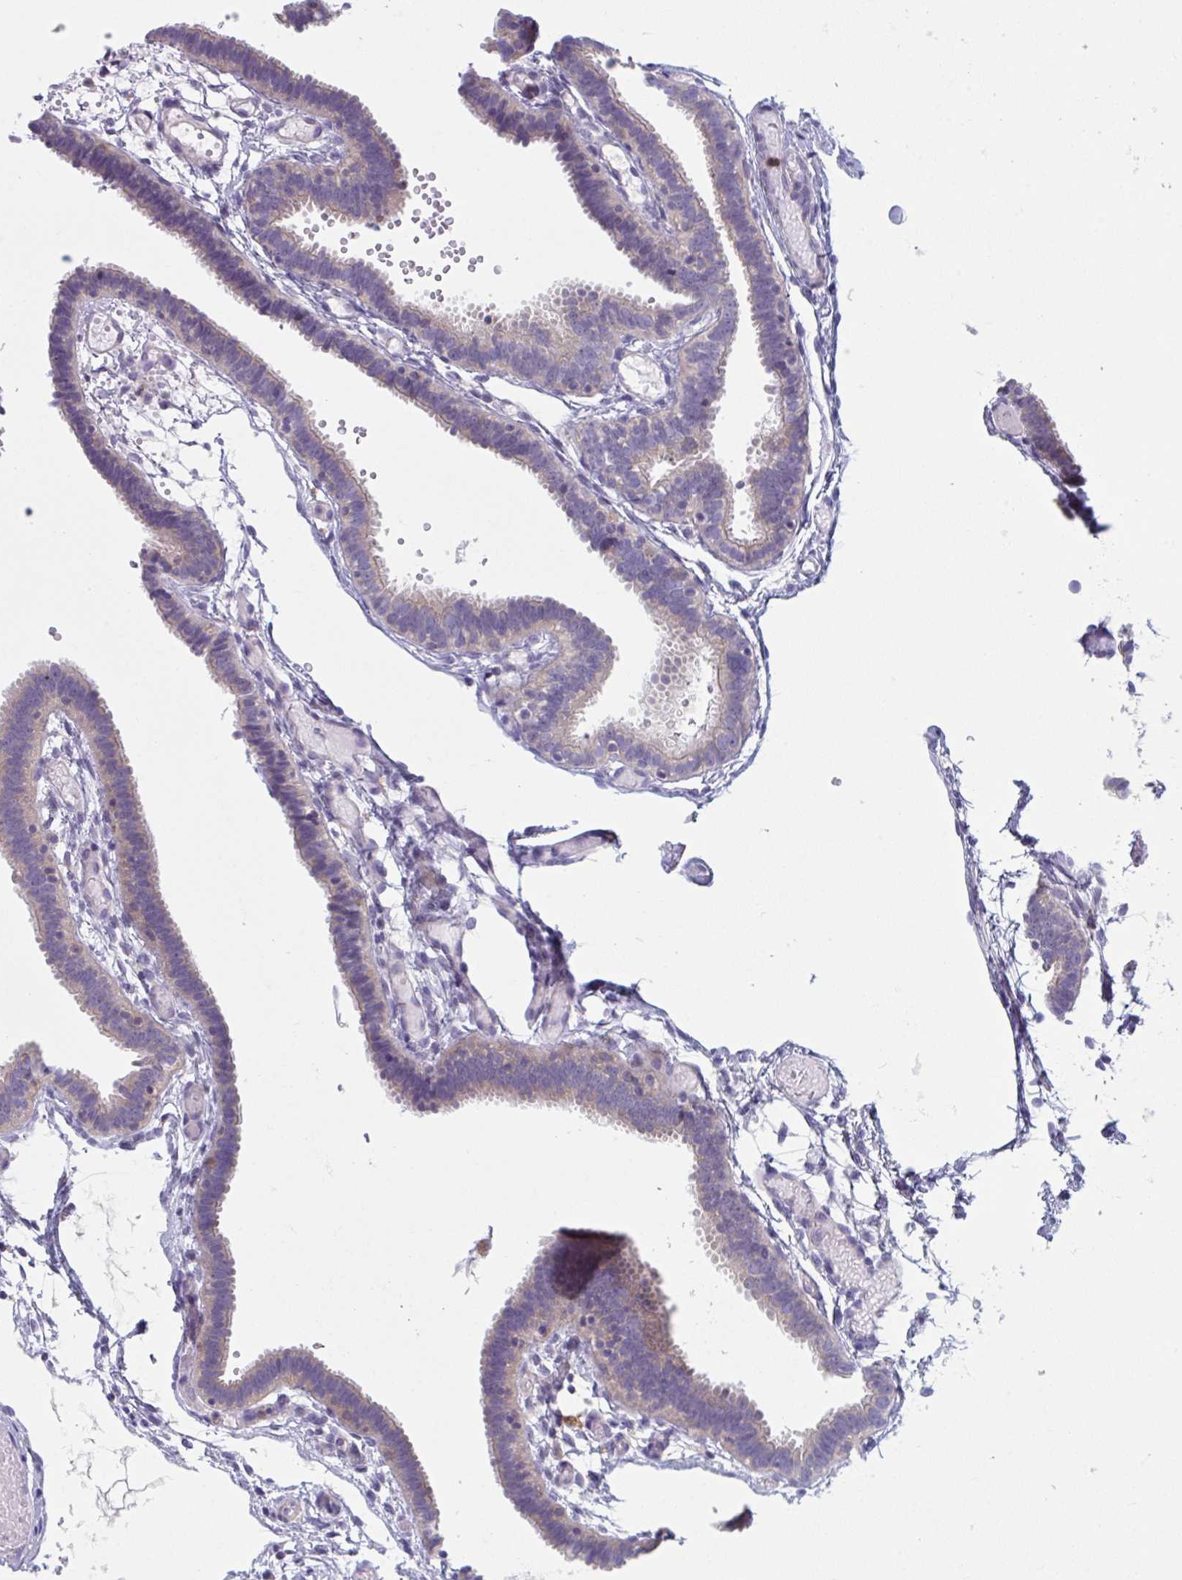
{"staining": {"intensity": "weak", "quantity": "25%-75%", "location": "cytoplasmic/membranous"}, "tissue": "fallopian tube", "cell_type": "Glandular cells", "image_type": "normal", "snomed": [{"axis": "morphology", "description": "Normal tissue, NOS"}, {"axis": "topography", "description": "Fallopian tube"}], "caption": "Normal fallopian tube reveals weak cytoplasmic/membranous staining in approximately 25%-75% of glandular cells, visualized by immunohistochemistry. (Stains: DAB in brown, nuclei in blue, Microscopy: brightfield microscopy at high magnification).", "gene": "NIPSNAP1", "patient": {"sex": "female", "age": 37}}